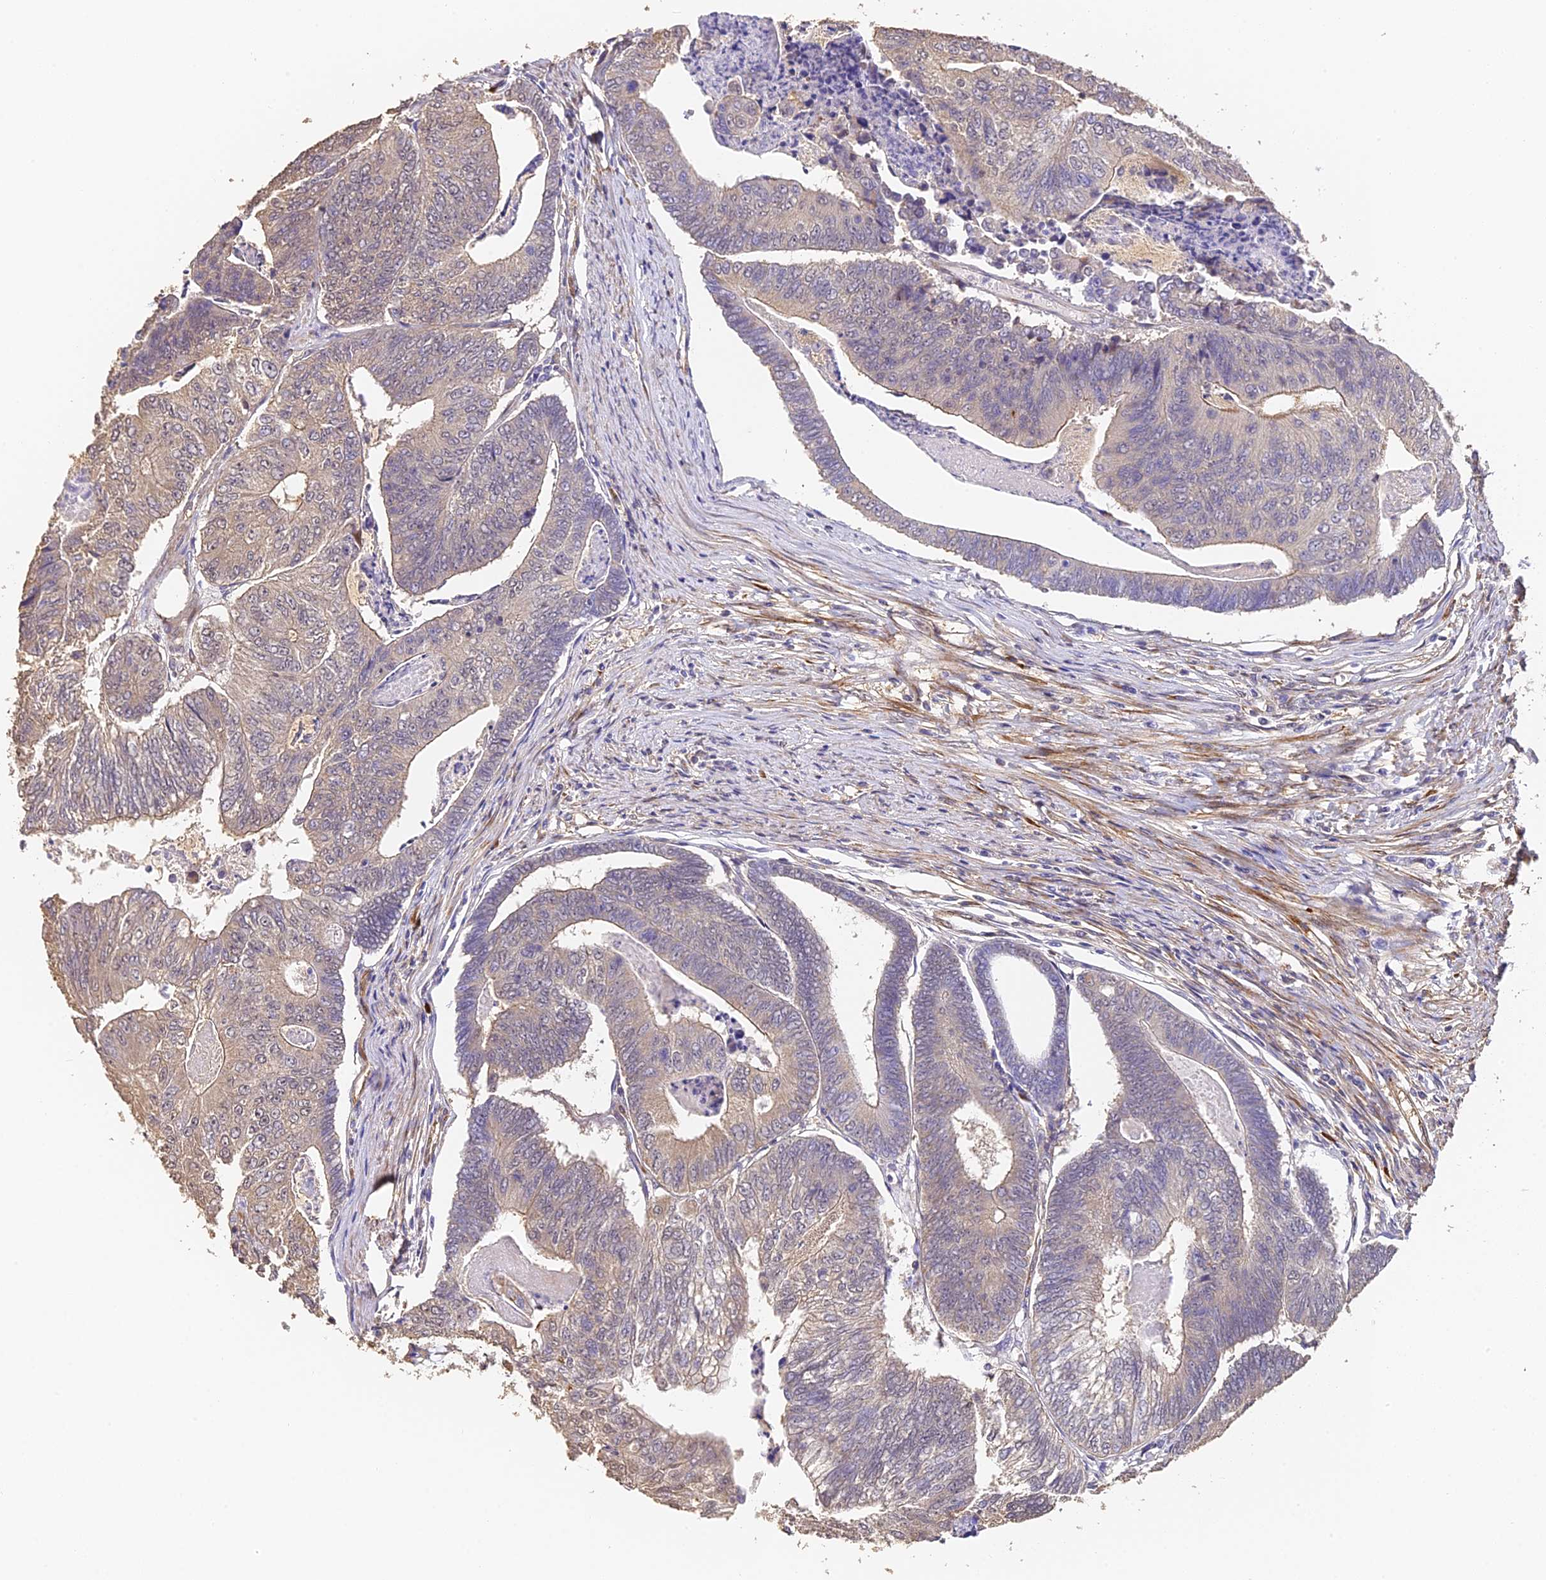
{"staining": {"intensity": "weak", "quantity": "25%-75%", "location": "cytoplasmic/membranous"}, "tissue": "colorectal cancer", "cell_type": "Tumor cells", "image_type": "cancer", "snomed": [{"axis": "morphology", "description": "Adenocarcinoma, NOS"}, {"axis": "topography", "description": "Colon"}], "caption": "Weak cytoplasmic/membranous staining is identified in approximately 25%-75% of tumor cells in colorectal cancer (adenocarcinoma).", "gene": "SLC11A1", "patient": {"sex": "female", "age": 67}}